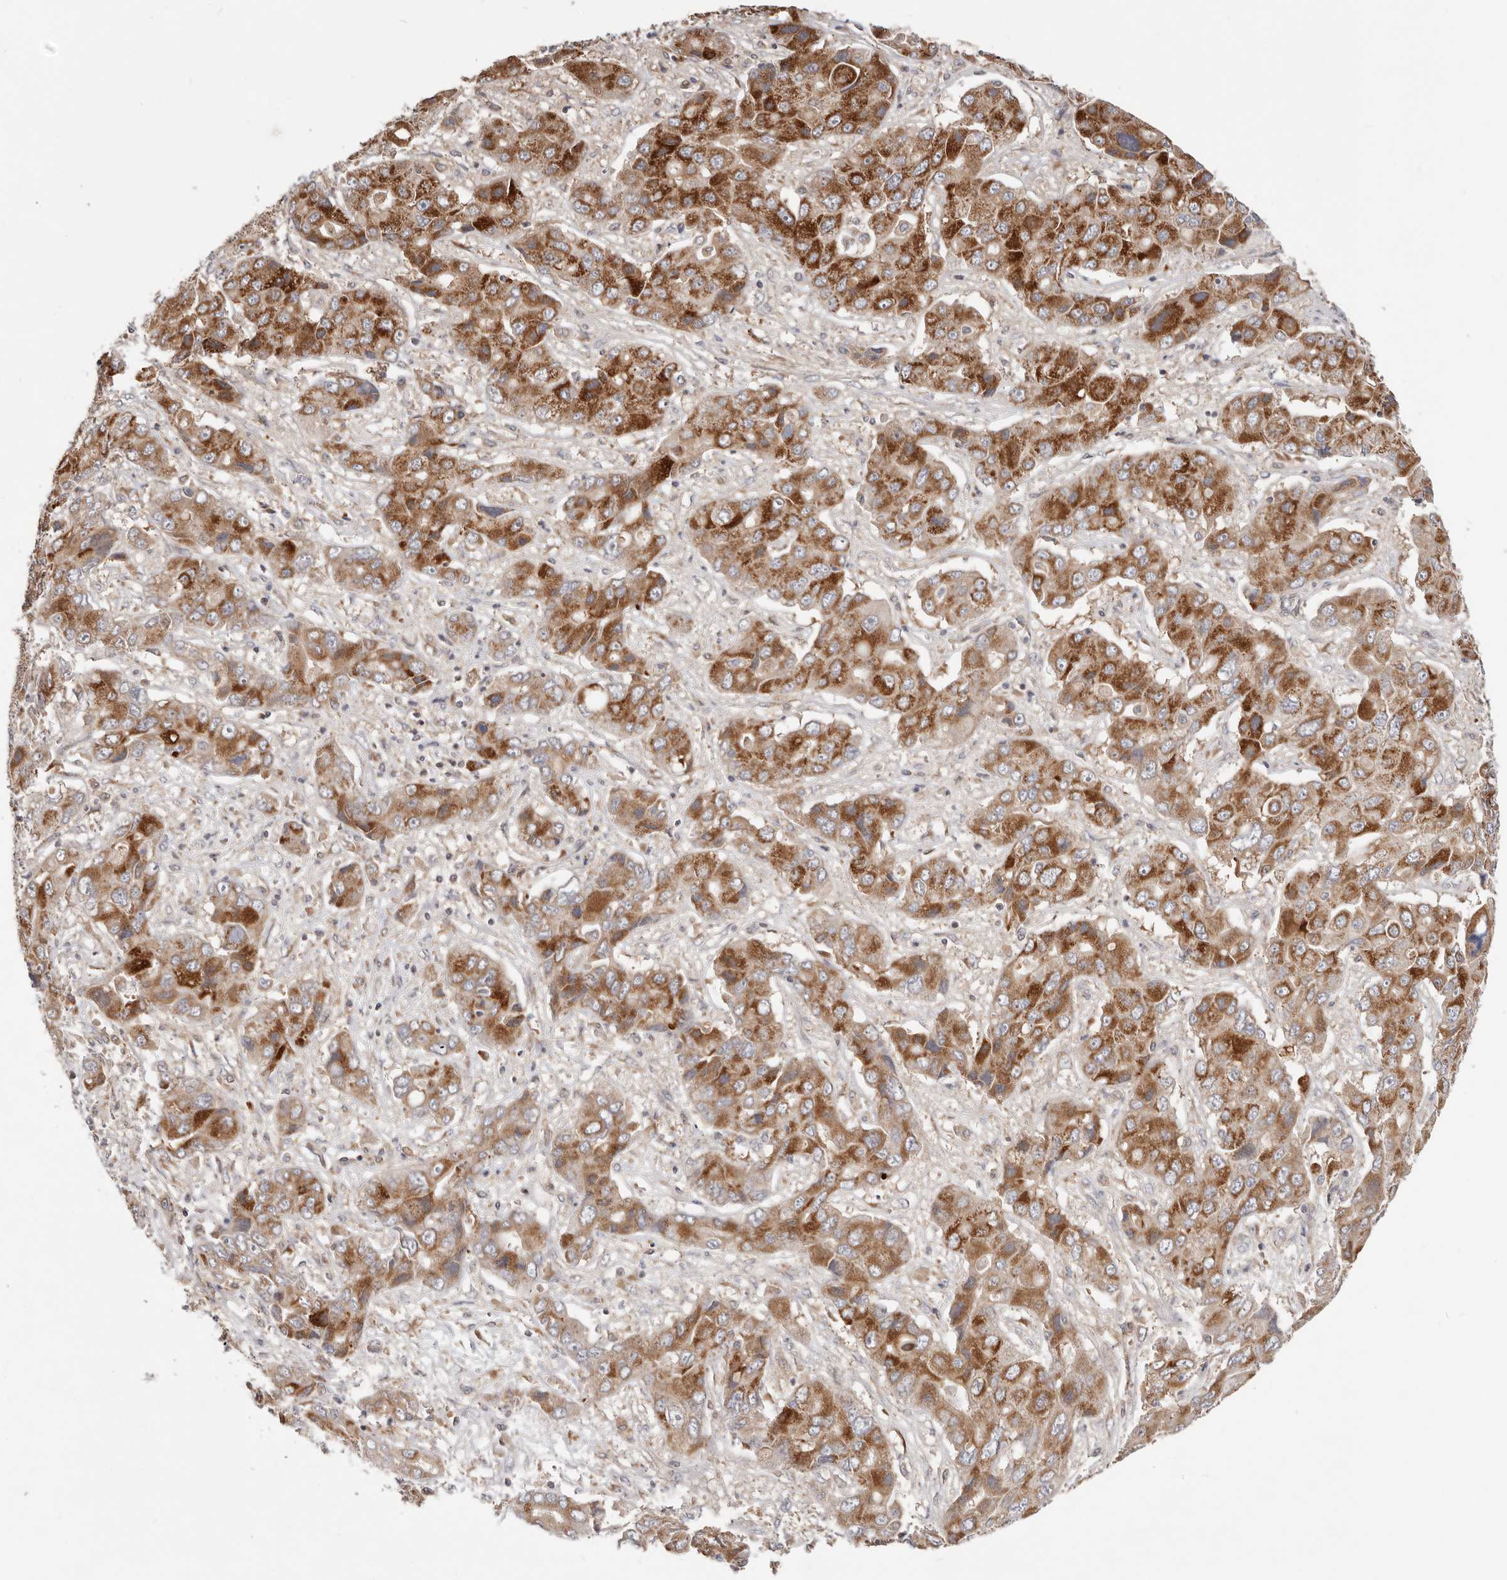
{"staining": {"intensity": "moderate", "quantity": ">75%", "location": "cytoplasmic/membranous"}, "tissue": "liver cancer", "cell_type": "Tumor cells", "image_type": "cancer", "snomed": [{"axis": "morphology", "description": "Cholangiocarcinoma"}, {"axis": "topography", "description": "Liver"}], "caption": "This micrograph shows immunohistochemistry (IHC) staining of cholangiocarcinoma (liver), with medium moderate cytoplasmic/membranous positivity in about >75% of tumor cells.", "gene": "LRP6", "patient": {"sex": "male", "age": 67}}